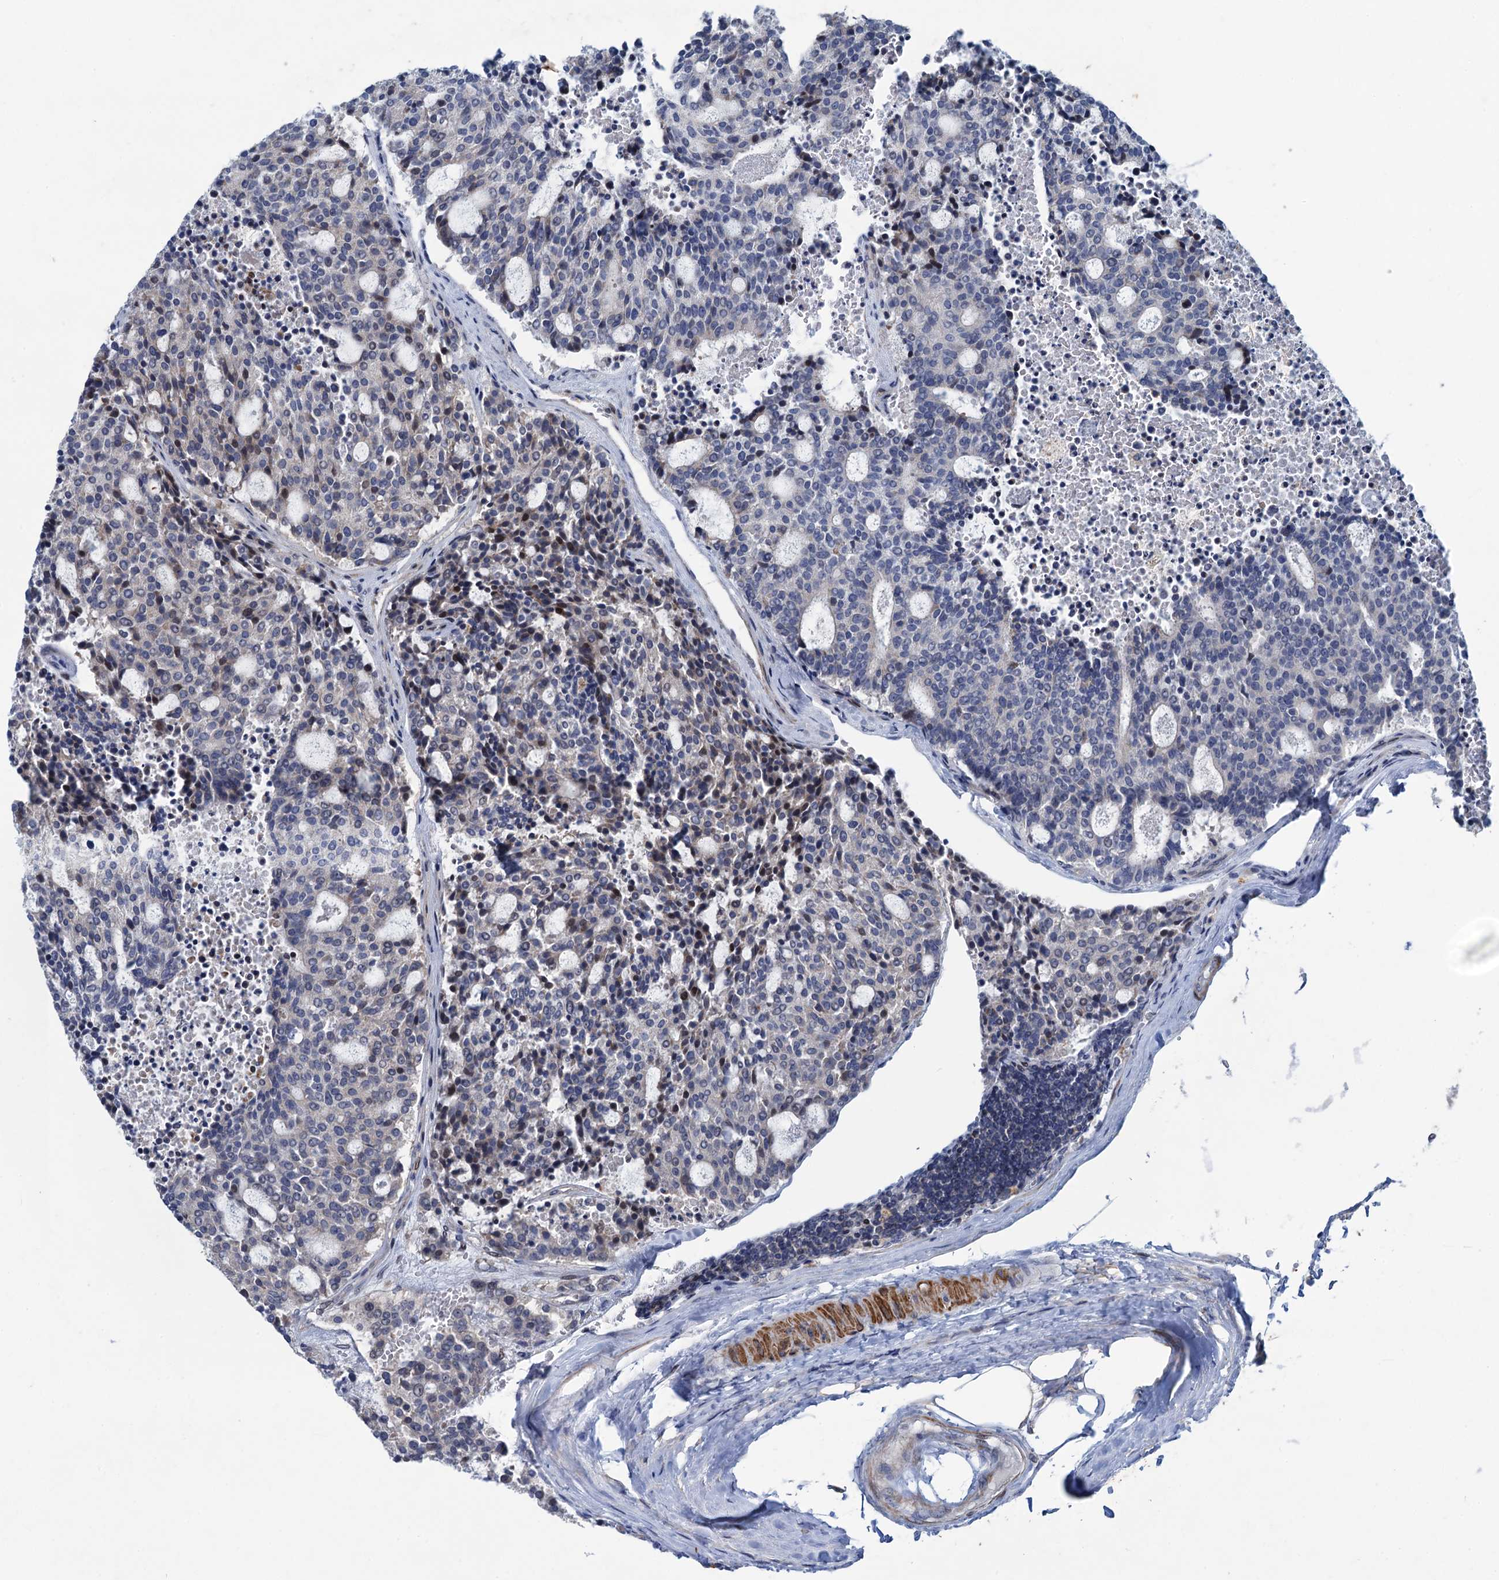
{"staining": {"intensity": "weak", "quantity": "25%-75%", "location": "cytoplasmic/membranous"}, "tissue": "carcinoid", "cell_type": "Tumor cells", "image_type": "cancer", "snomed": [{"axis": "morphology", "description": "Carcinoid, malignant, NOS"}, {"axis": "topography", "description": "Pancreas"}], "caption": "IHC image of carcinoid (malignant) stained for a protein (brown), which shows low levels of weak cytoplasmic/membranous expression in about 25%-75% of tumor cells.", "gene": "ESYT3", "patient": {"sex": "female", "age": 54}}